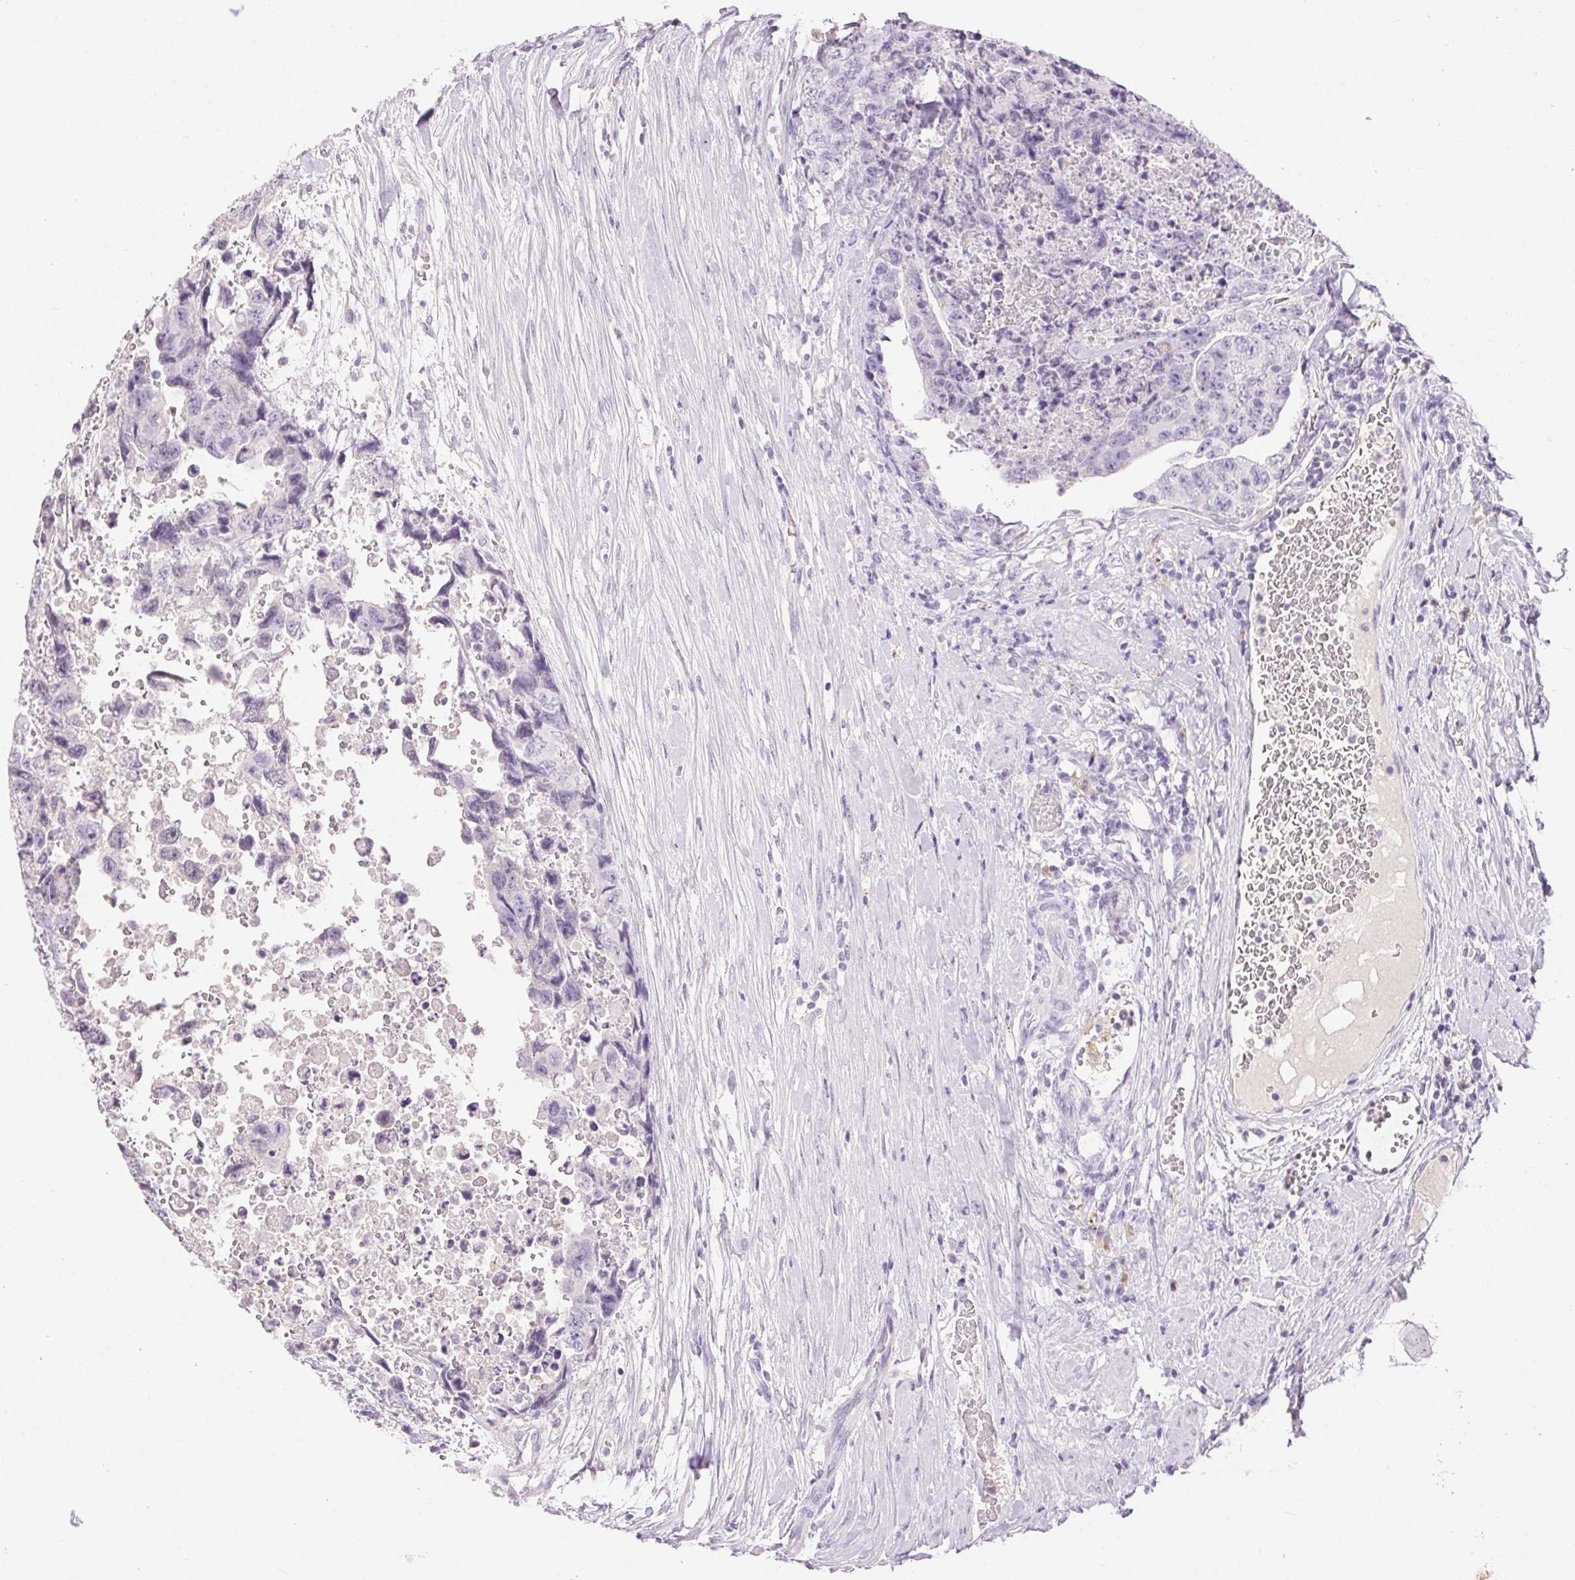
{"staining": {"intensity": "negative", "quantity": "none", "location": "none"}, "tissue": "testis cancer", "cell_type": "Tumor cells", "image_type": "cancer", "snomed": [{"axis": "morphology", "description": "Carcinoma, Embryonal, NOS"}, {"axis": "topography", "description": "Testis"}], "caption": "Photomicrograph shows no significant protein expression in tumor cells of testis embryonal carcinoma.", "gene": "PNLIPRP3", "patient": {"sex": "male", "age": 24}}